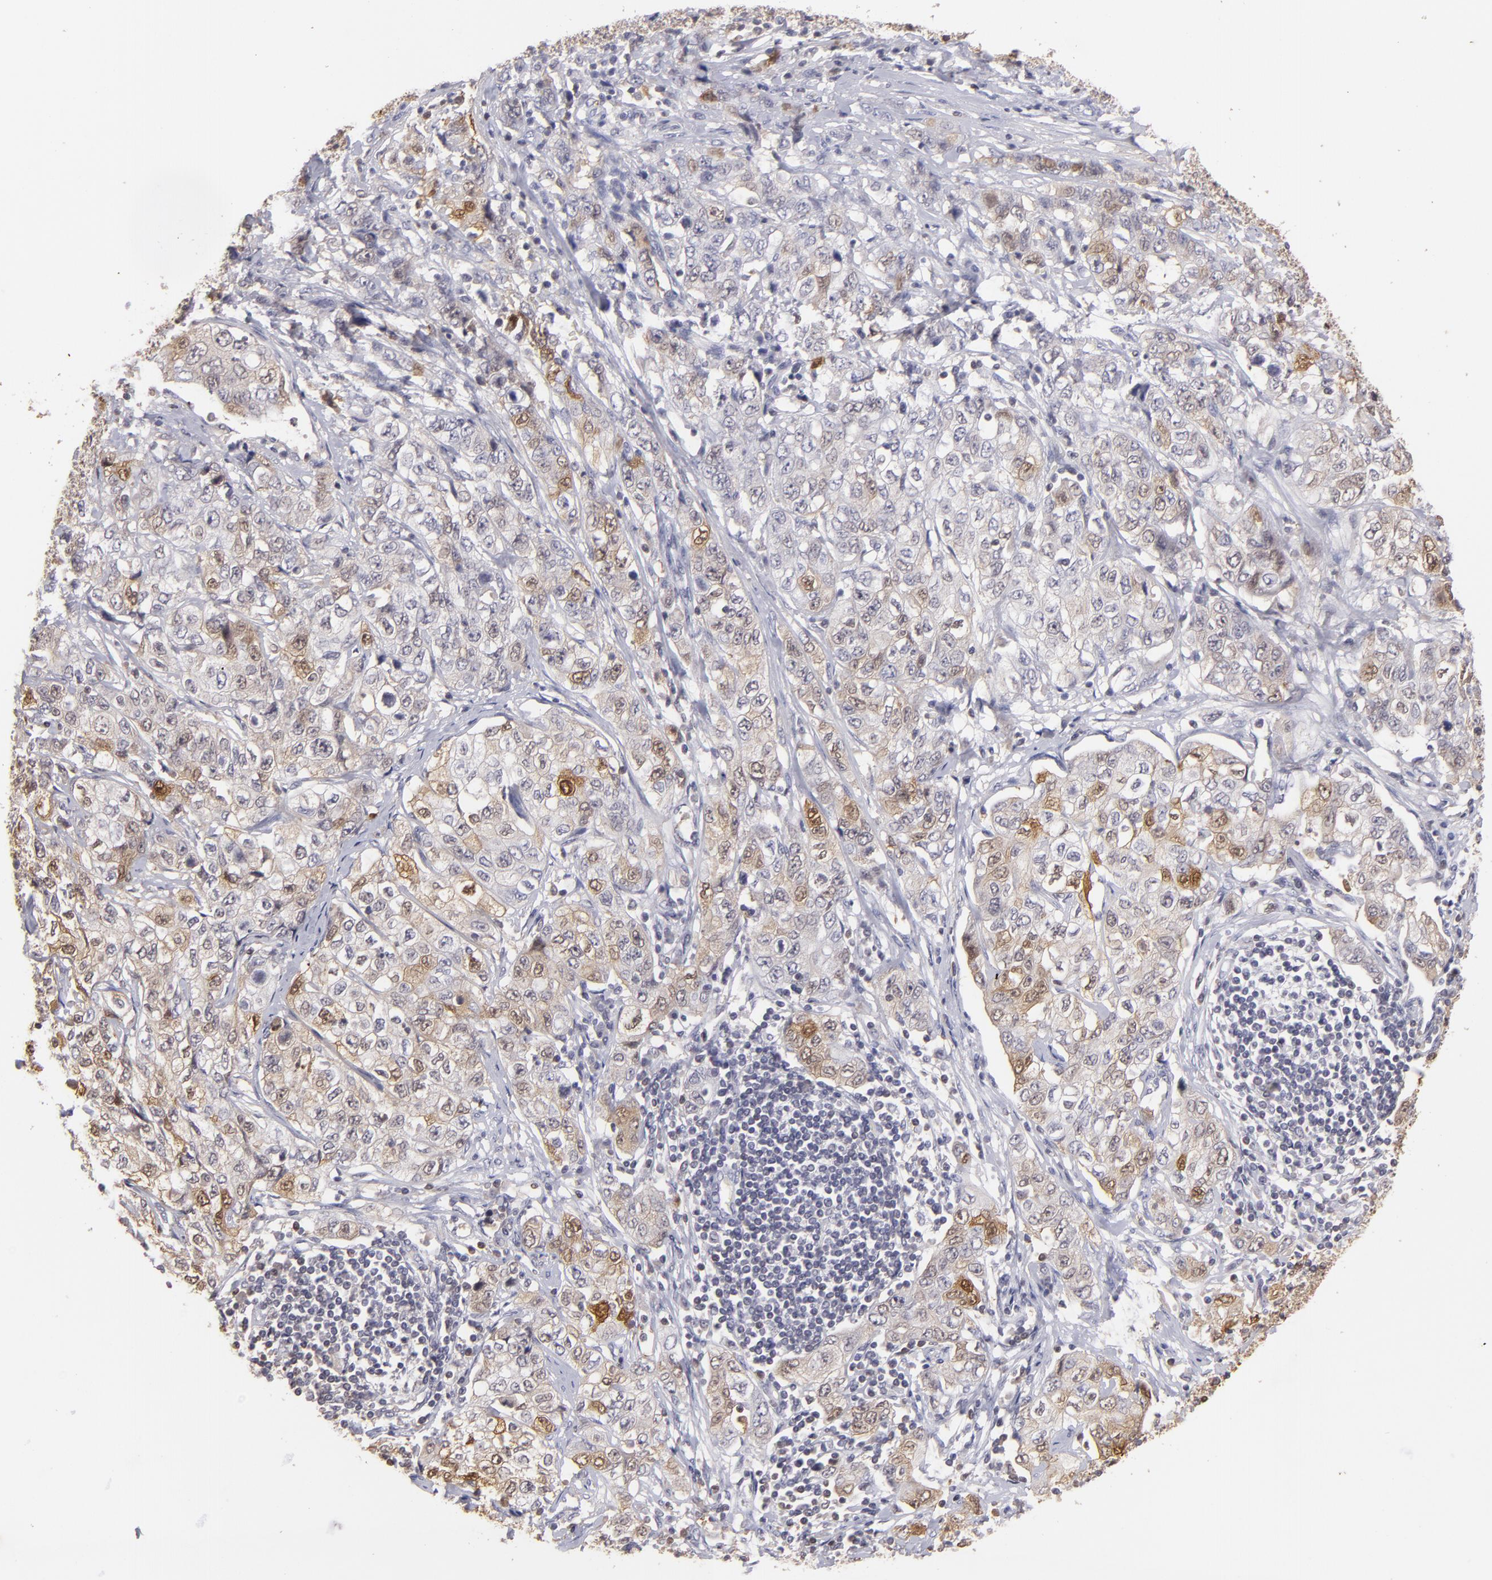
{"staining": {"intensity": "weak", "quantity": "25%-75%", "location": "cytoplasmic/membranous,nuclear"}, "tissue": "stomach cancer", "cell_type": "Tumor cells", "image_type": "cancer", "snomed": [{"axis": "morphology", "description": "Adenocarcinoma, NOS"}, {"axis": "topography", "description": "Stomach"}], "caption": "There is low levels of weak cytoplasmic/membranous and nuclear staining in tumor cells of stomach cancer (adenocarcinoma), as demonstrated by immunohistochemical staining (brown color).", "gene": "S100A2", "patient": {"sex": "male", "age": 48}}